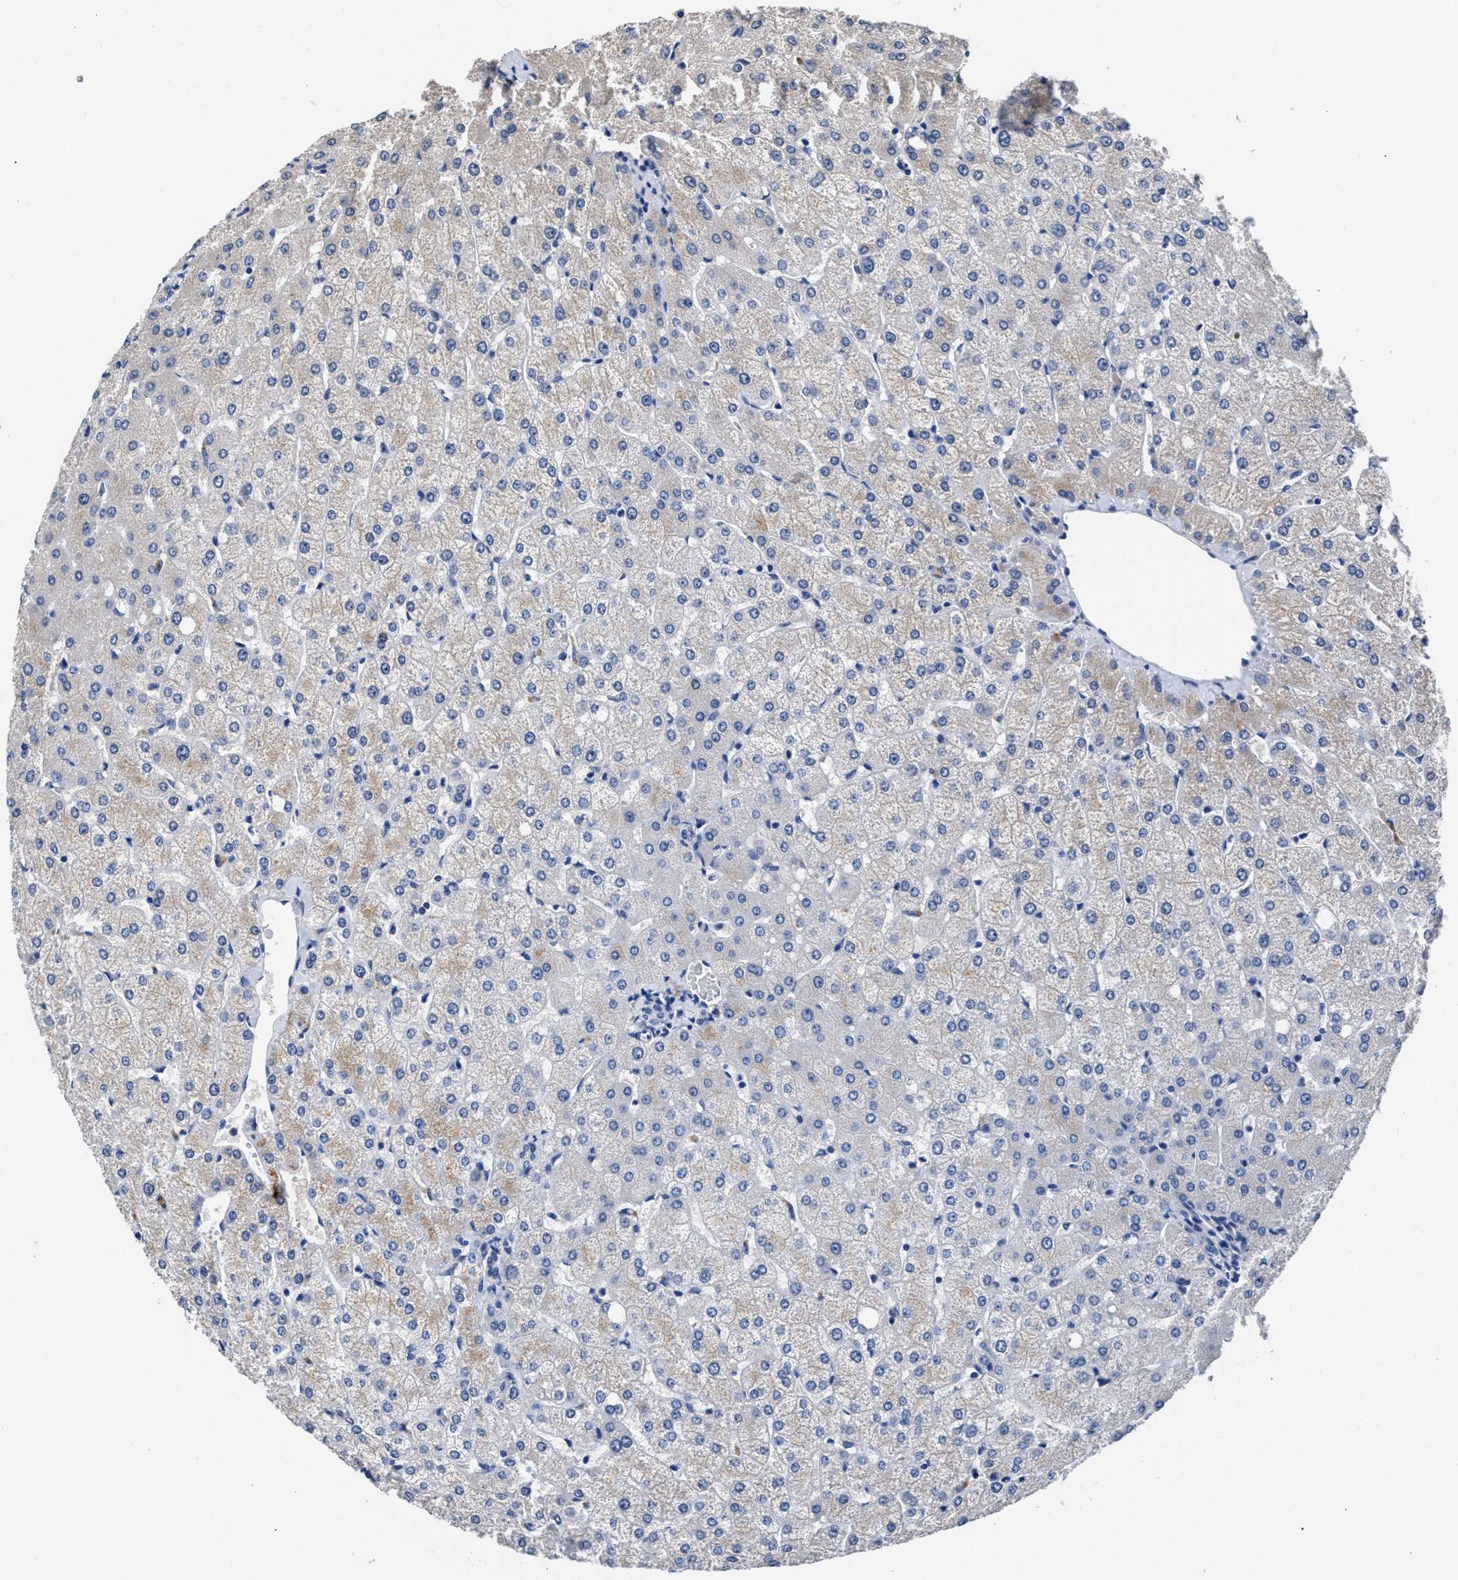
{"staining": {"intensity": "negative", "quantity": "none", "location": "none"}, "tissue": "liver", "cell_type": "Cholangiocytes", "image_type": "normal", "snomed": [{"axis": "morphology", "description": "Normal tissue, NOS"}, {"axis": "topography", "description": "Liver"}], "caption": "An immunohistochemistry photomicrograph of benign liver is shown. There is no staining in cholangiocytes of liver.", "gene": "GSTM1", "patient": {"sex": "female", "age": 54}}